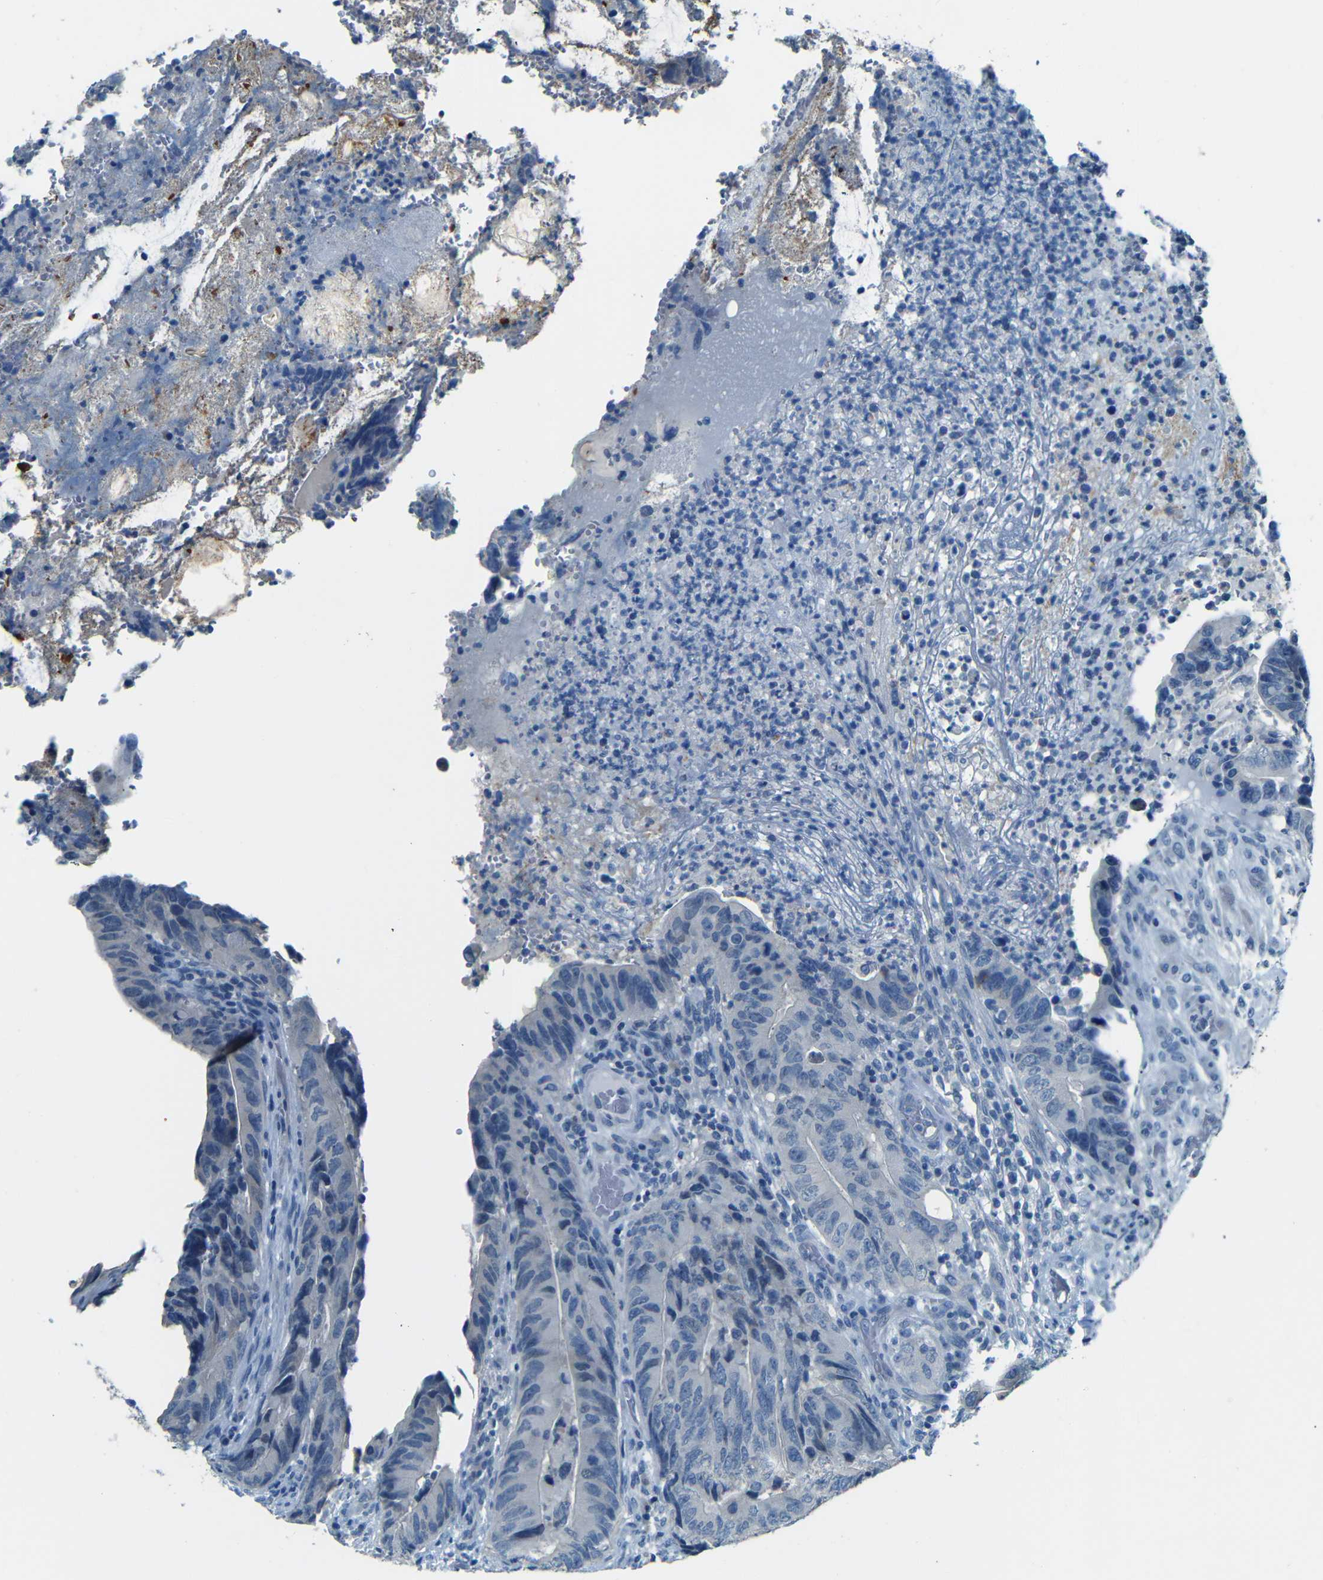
{"staining": {"intensity": "negative", "quantity": "none", "location": "none"}, "tissue": "colorectal cancer", "cell_type": "Tumor cells", "image_type": "cancer", "snomed": [{"axis": "morphology", "description": "Normal tissue, NOS"}, {"axis": "morphology", "description": "Adenocarcinoma, NOS"}, {"axis": "topography", "description": "Colon"}], "caption": "A high-resolution image shows immunohistochemistry (IHC) staining of colorectal cancer (adenocarcinoma), which exhibits no significant staining in tumor cells.", "gene": "ZMAT1", "patient": {"sex": "male", "age": 56}}